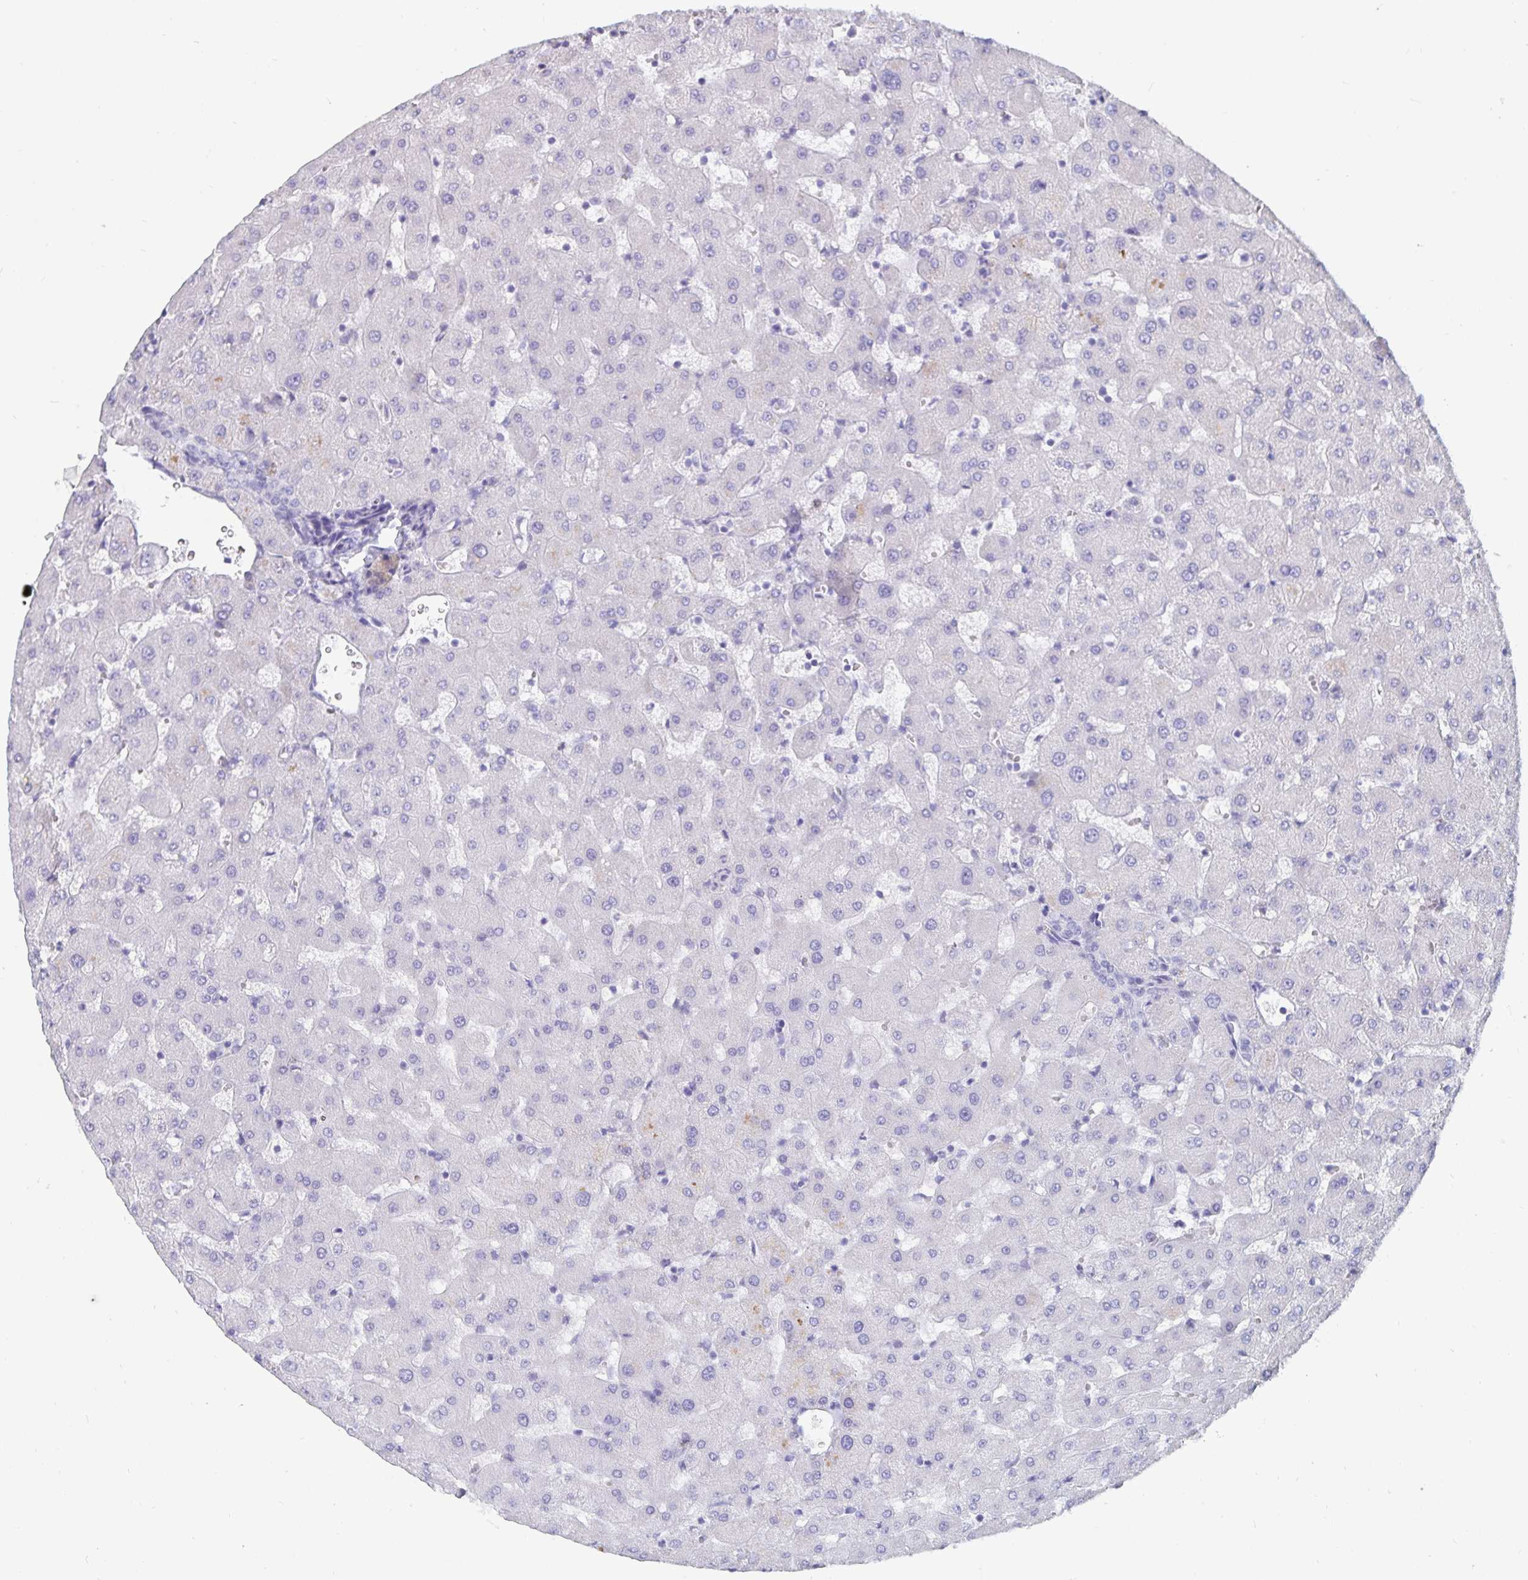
{"staining": {"intensity": "negative", "quantity": "none", "location": "none"}, "tissue": "liver", "cell_type": "Cholangiocytes", "image_type": "normal", "snomed": [{"axis": "morphology", "description": "Normal tissue, NOS"}, {"axis": "topography", "description": "Liver"}], "caption": "An immunohistochemistry (IHC) photomicrograph of benign liver is shown. There is no staining in cholangiocytes of liver. (DAB (3,3'-diaminobenzidine) immunohistochemistry, high magnification).", "gene": "CFAP69", "patient": {"sex": "female", "age": 63}}